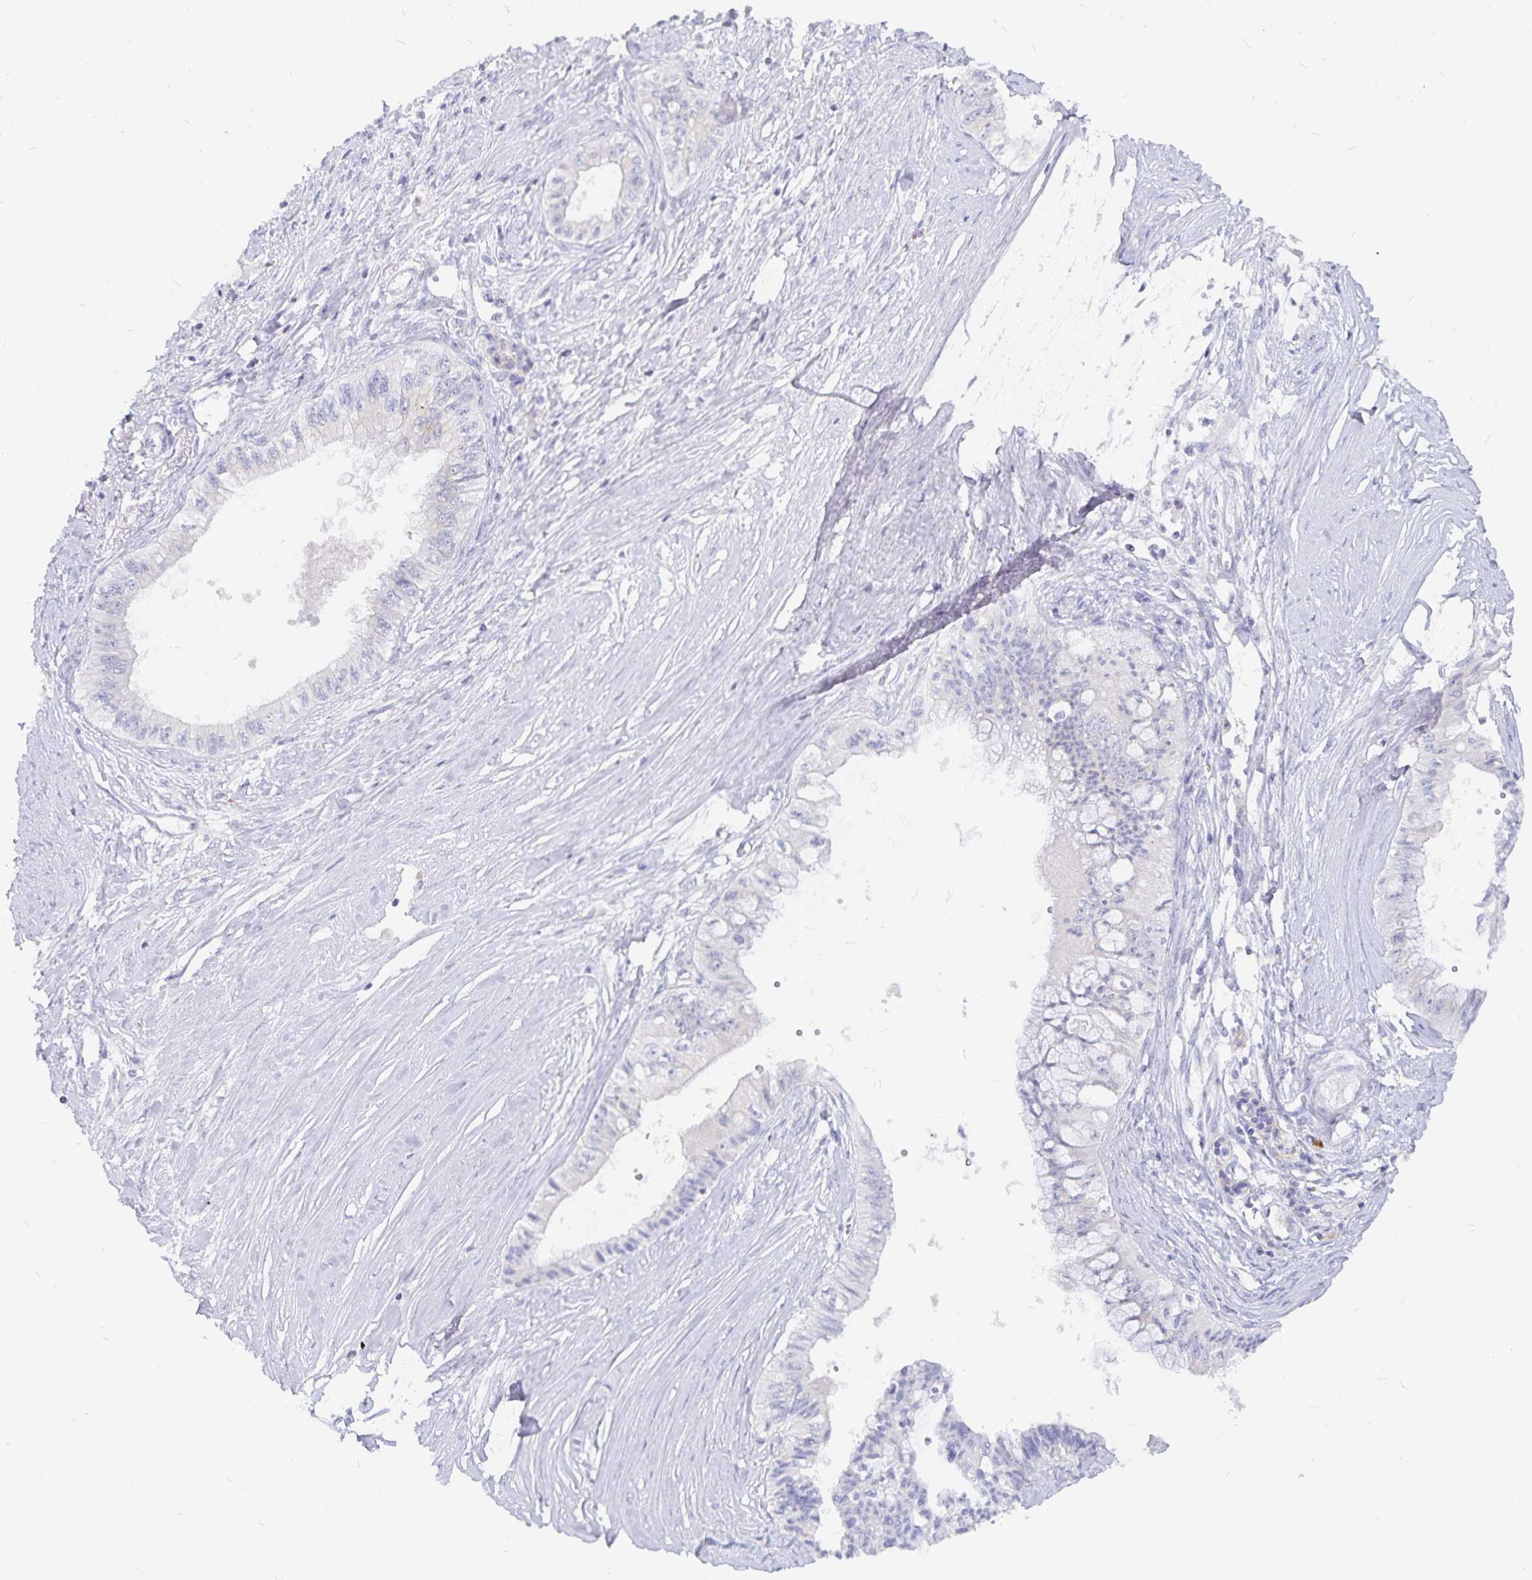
{"staining": {"intensity": "negative", "quantity": "none", "location": "none"}, "tissue": "pancreatic cancer", "cell_type": "Tumor cells", "image_type": "cancer", "snomed": [{"axis": "morphology", "description": "Adenocarcinoma, NOS"}, {"axis": "topography", "description": "Pancreas"}], "caption": "IHC of pancreatic adenocarcinoma demonstrates no positivity in tumor cells.", "gene": "PKHD1", "patient": {"sex": "male", "age": 71}}